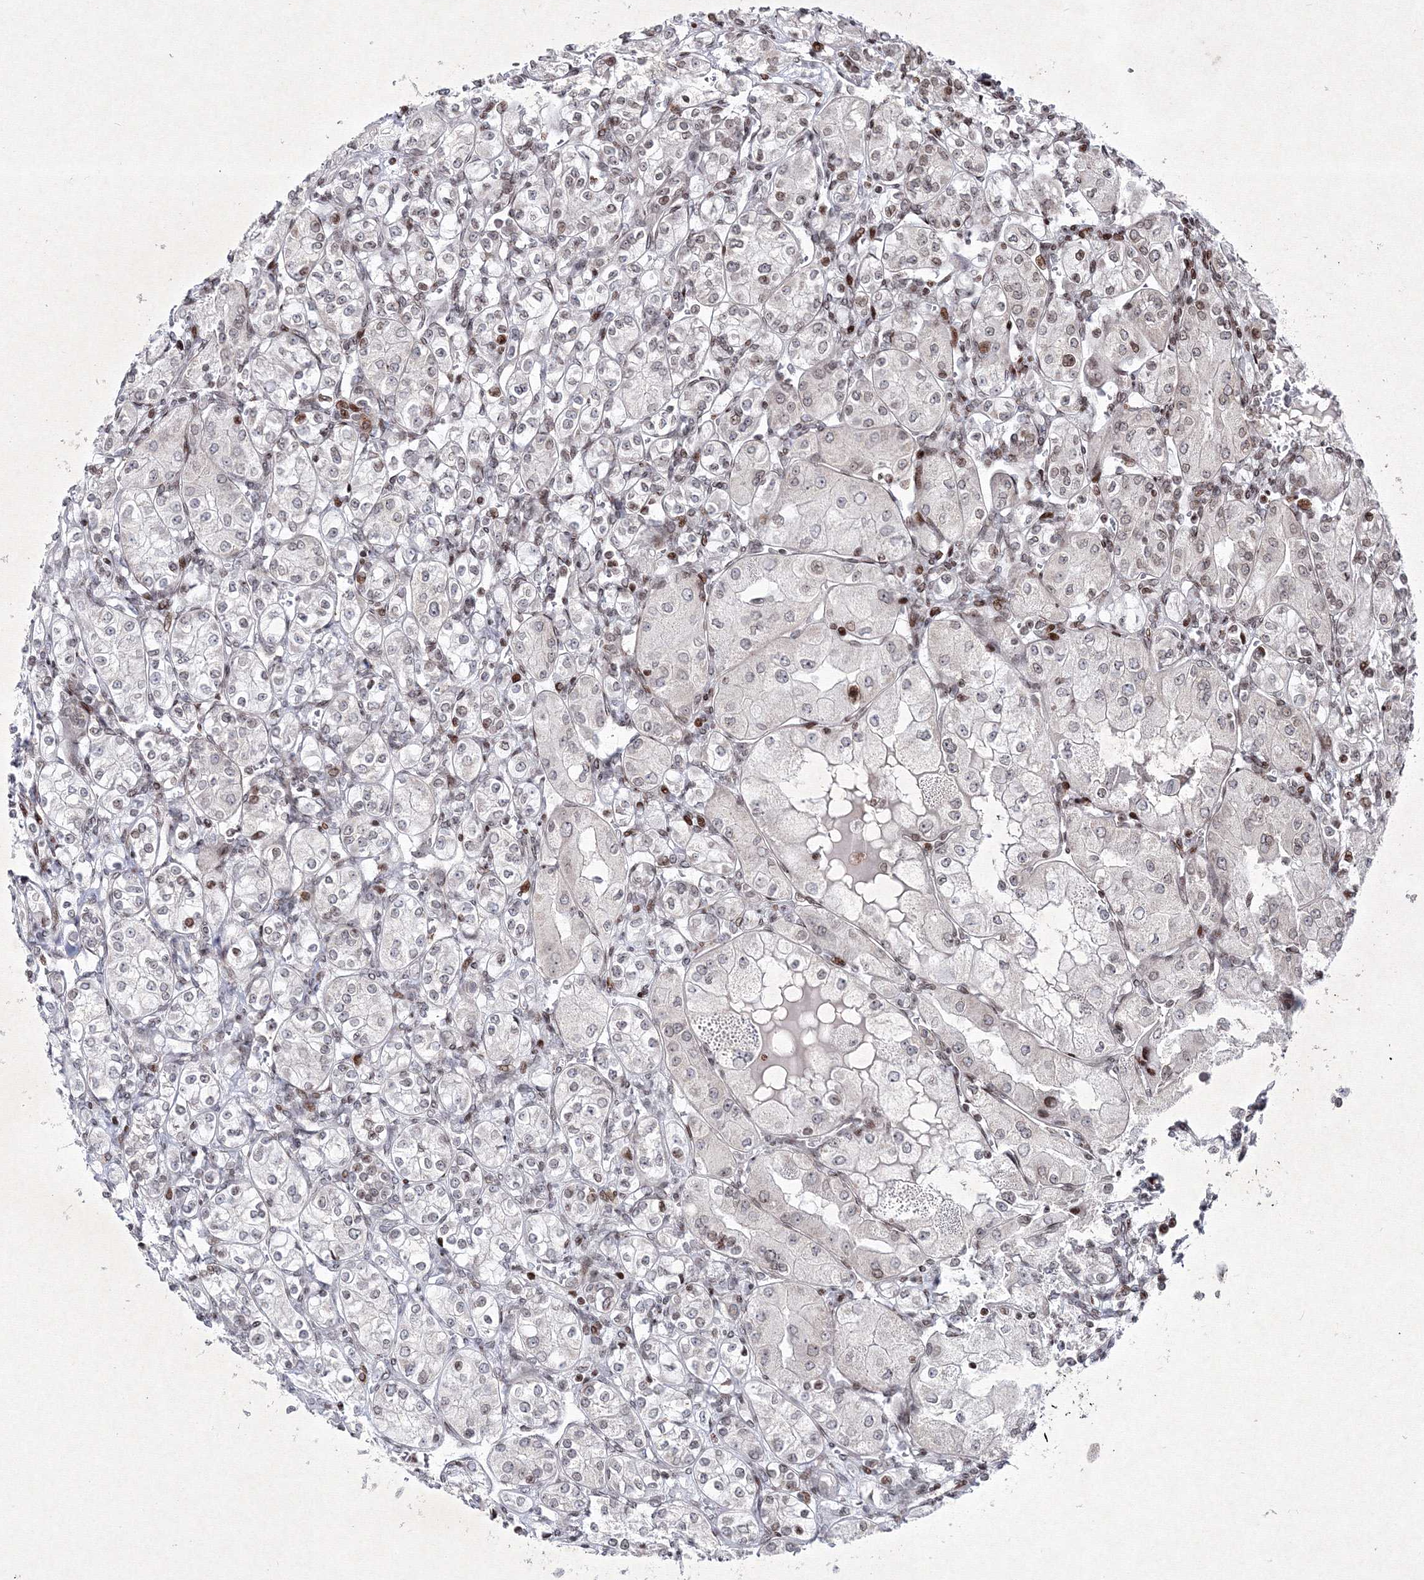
{"staining": {"intensity": "negative", "quantity": "none", "location": "none"}, "tissue": "renal cancer", "cell_type": "Tumor cells", "image_type": "cancer", "snomed": [{"axis": "morphology", "description": "Adenocarcinoma, NOS"}, {"axis": "topography", "description": "Kidney"}], "caption": "Immunohistochemistry image of neoplastic tissue: human renal cancer (adenocarcinoma) stained with DAB exhibits no significant protein expression in tumor cells.", "gene": "SMIM29", "patient": {"sex": "male", "age": 77}}